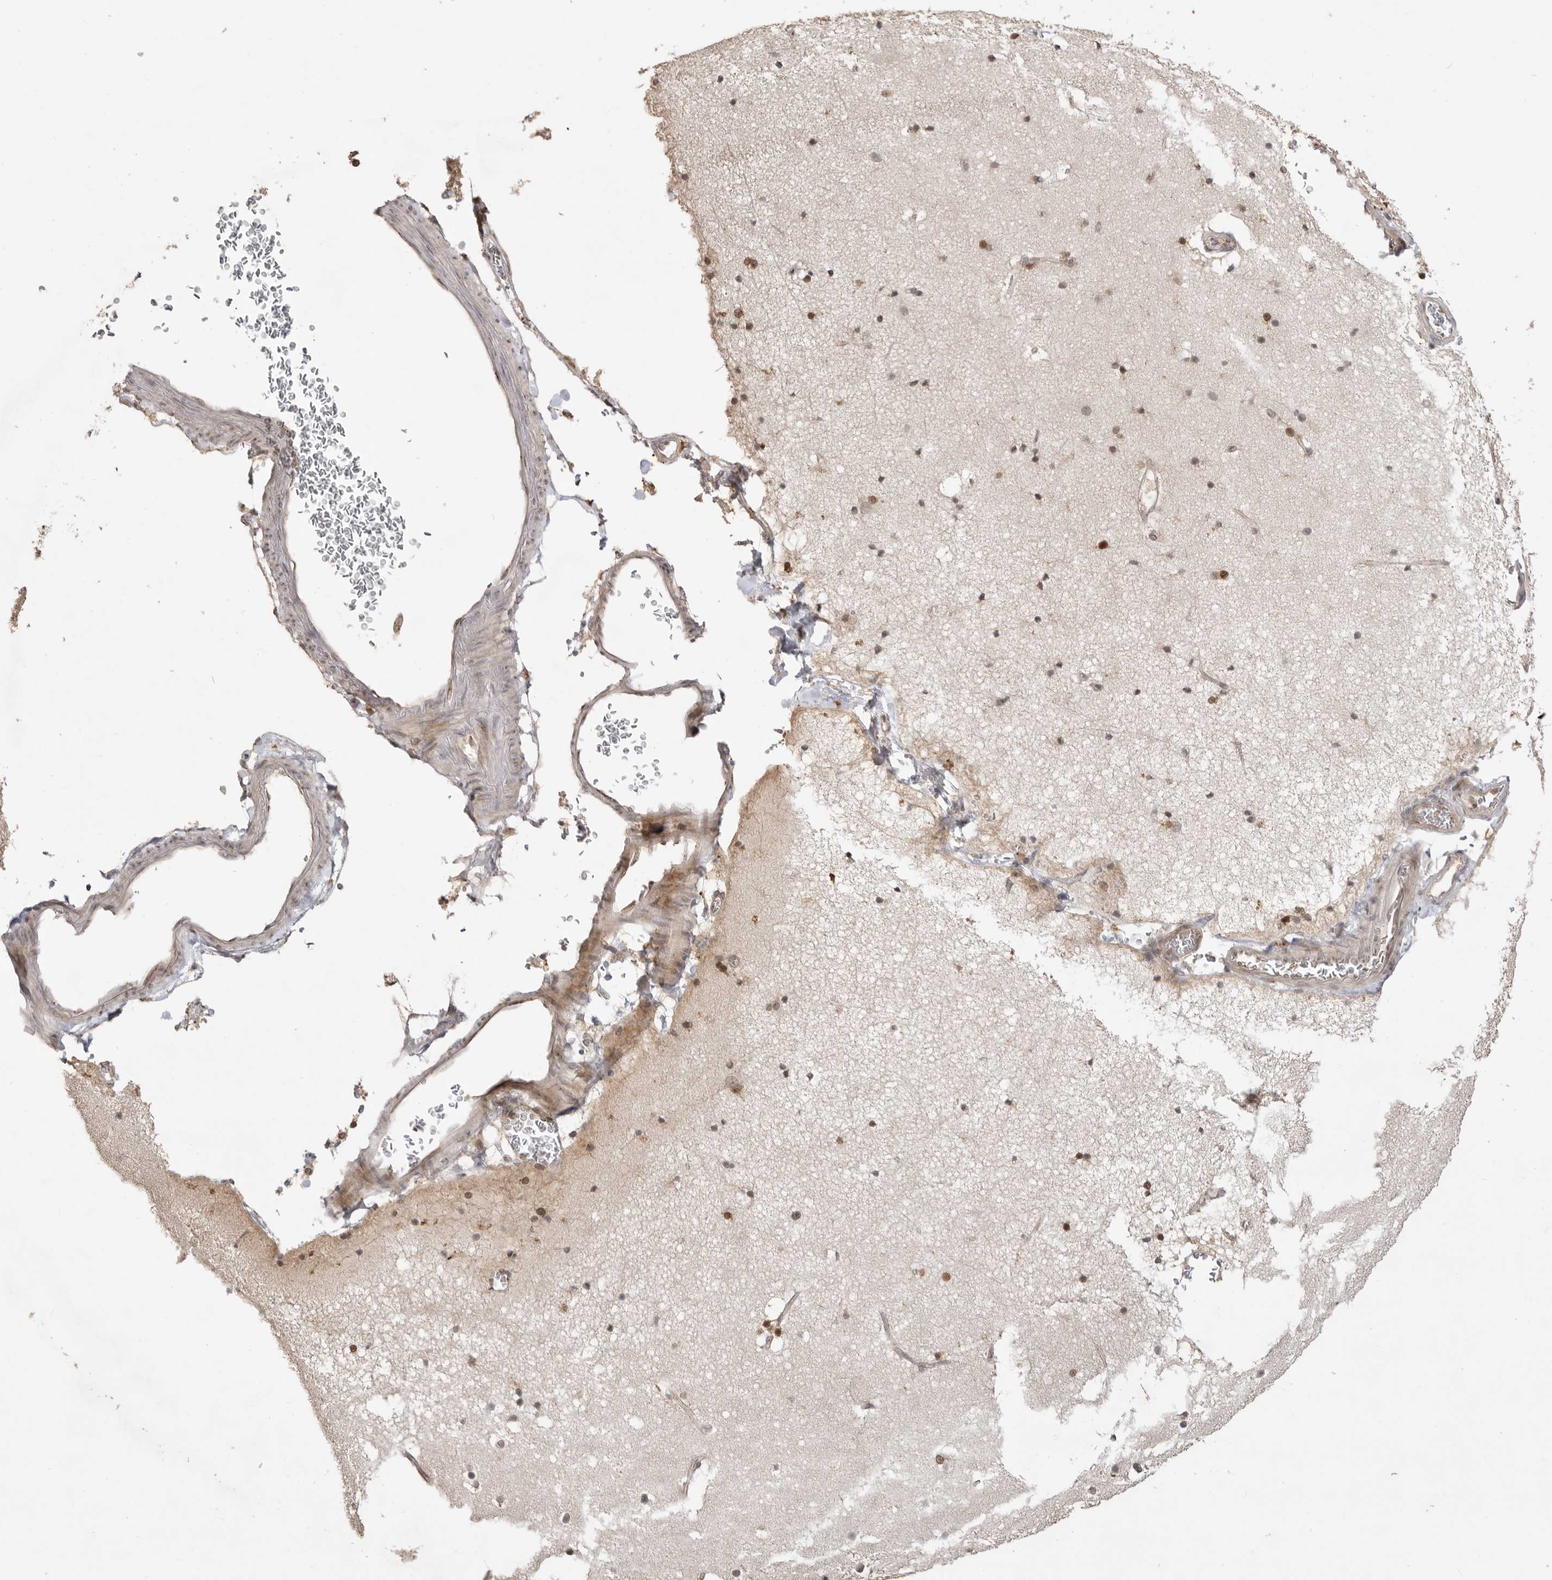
{"staining": {"intensity": "weak", "quantity": "25%-75%", "location": "cytoplasmic/membranous,nuclear"}, "tissue": "cerebral cortex", "cell_type": "Endothelial cells", "image_type": "normal", "snomed": [{"axis": "morphology", "description": "Normal tissue, NOS"}, {"axis": "topography", "description": "Cerebral cortex"}], "caption": "Immunohistochemistry (DAB (3,3'-diaminobenzidine)) staining of normal human cerebral cortex exhibits weak cytoplasmic/membranous,nuclear protein staining in about 25%-75% of endothelial cells. The protein of interest is shown in brown color, while the nuclei are stained blue.", "gene": "ALKAL1", "patient": {"sex": "male", "age": 57}}